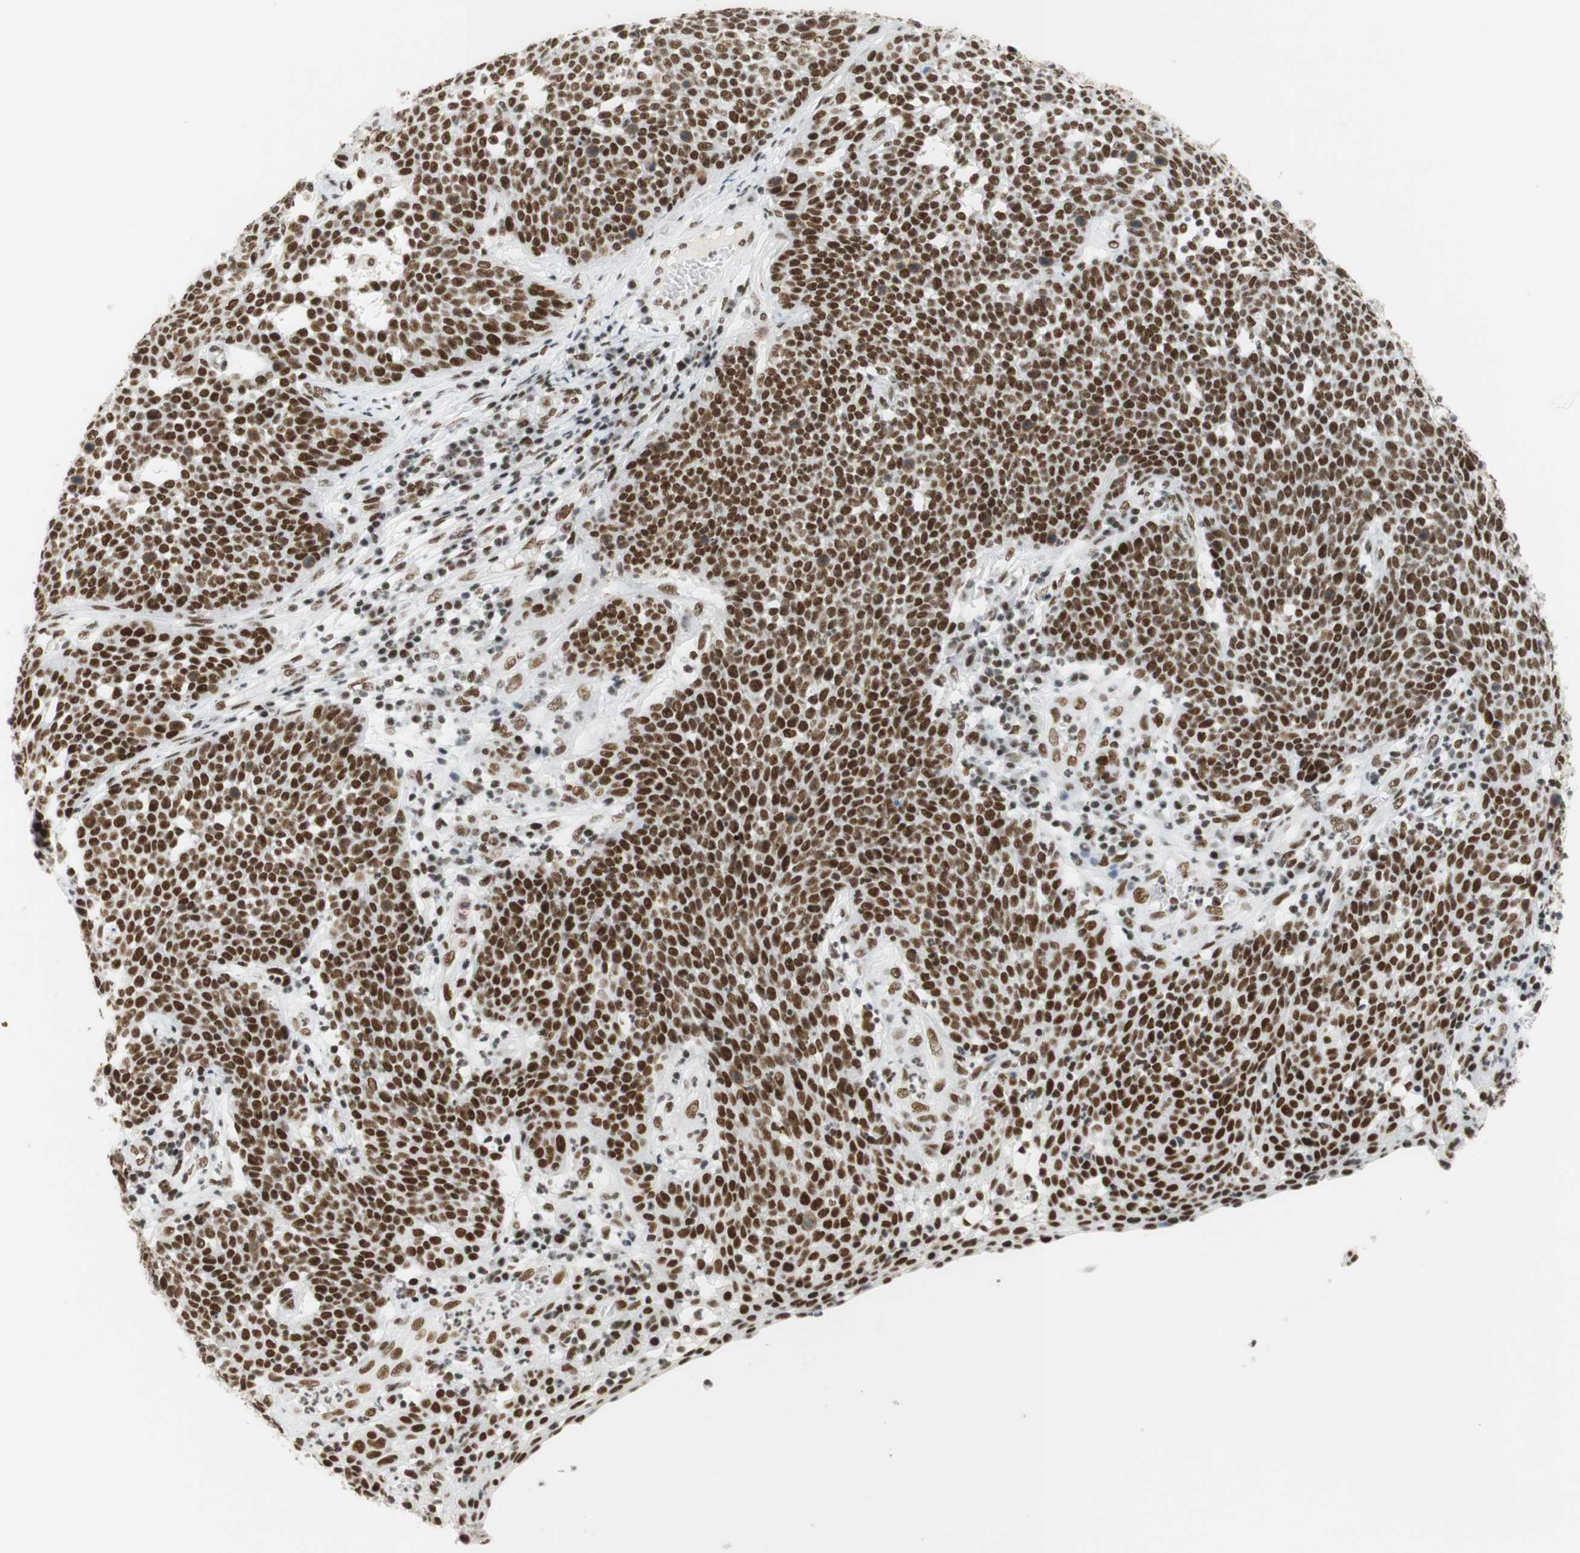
{"staining": {"intensity": "moderate", "quantity": "25%-75%", "location": "nuclear"}, "tissue": "cervical cancer", "cell_type": "Tumor cells", "image_type": "cancer", "snomed": [{"axis": "morphology", "description": "Squamous cell carcinoma, NOS"}, {"axis": "topography", "description": "Cervix"}], "caption": "A brown stain highlights moderate nuclear staining of a protein in cervical cancer tumor cells.", "gene": "RNF20", "patient": {"sex": "female", "age": 34}}